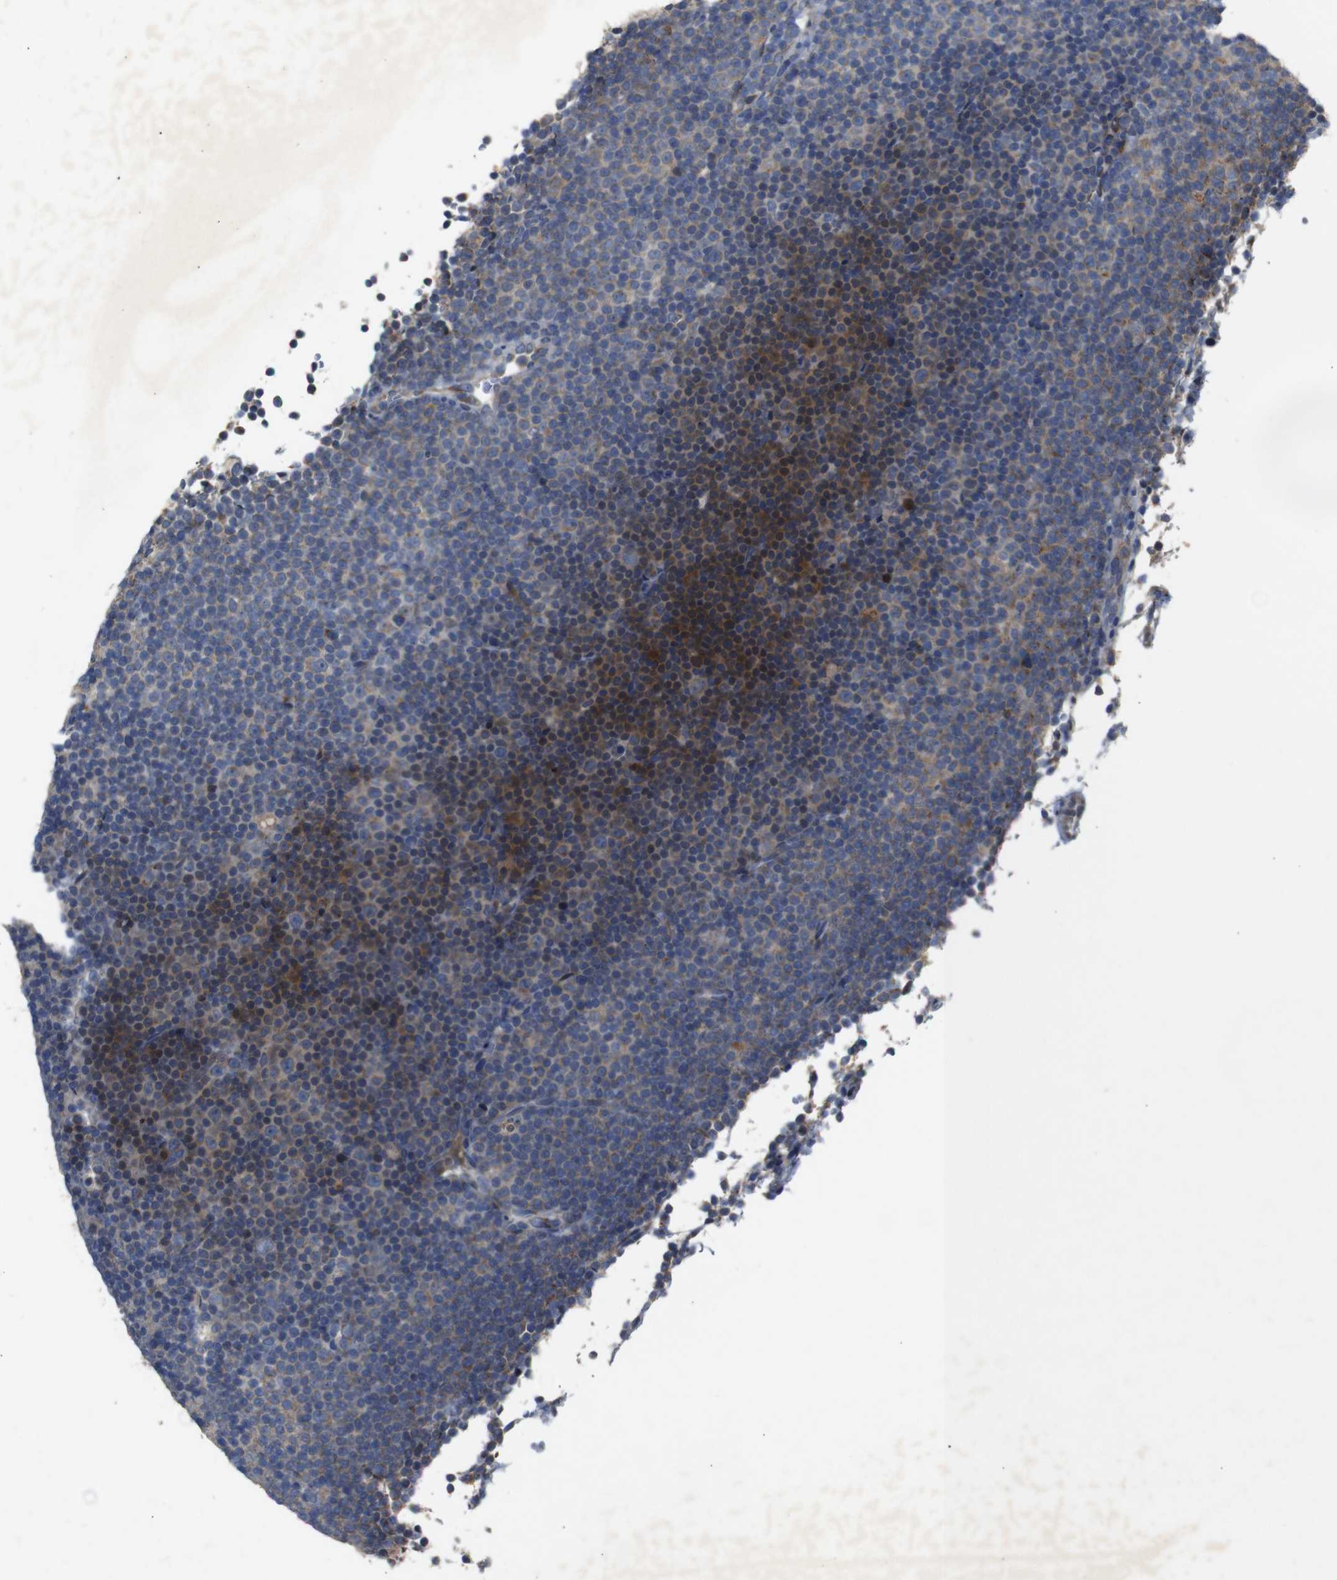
{"staining": {"intensity": "moderate", "quantity": "25%-75%", "location": "cytoplasmic/membranous,nuclear"}, "tissue": "lymphoma", "cell_type": "Tumor cells", "image_type": "cancer", "snomed": [{"axis": "morphology", "description": "Malignant lymphoma, non-Hodgkin's type, Low grade"}, {"axis": "topography", "description": "Lymph node"}], "caption": "A medium amount of moderate cytoplasmic/membranous and nuclear staining is seen in approximately 25%-75% of tumor cells in lymphoma tissue.", "gene": "CHST10", "patient": {"sex": "female", "age": 67}}